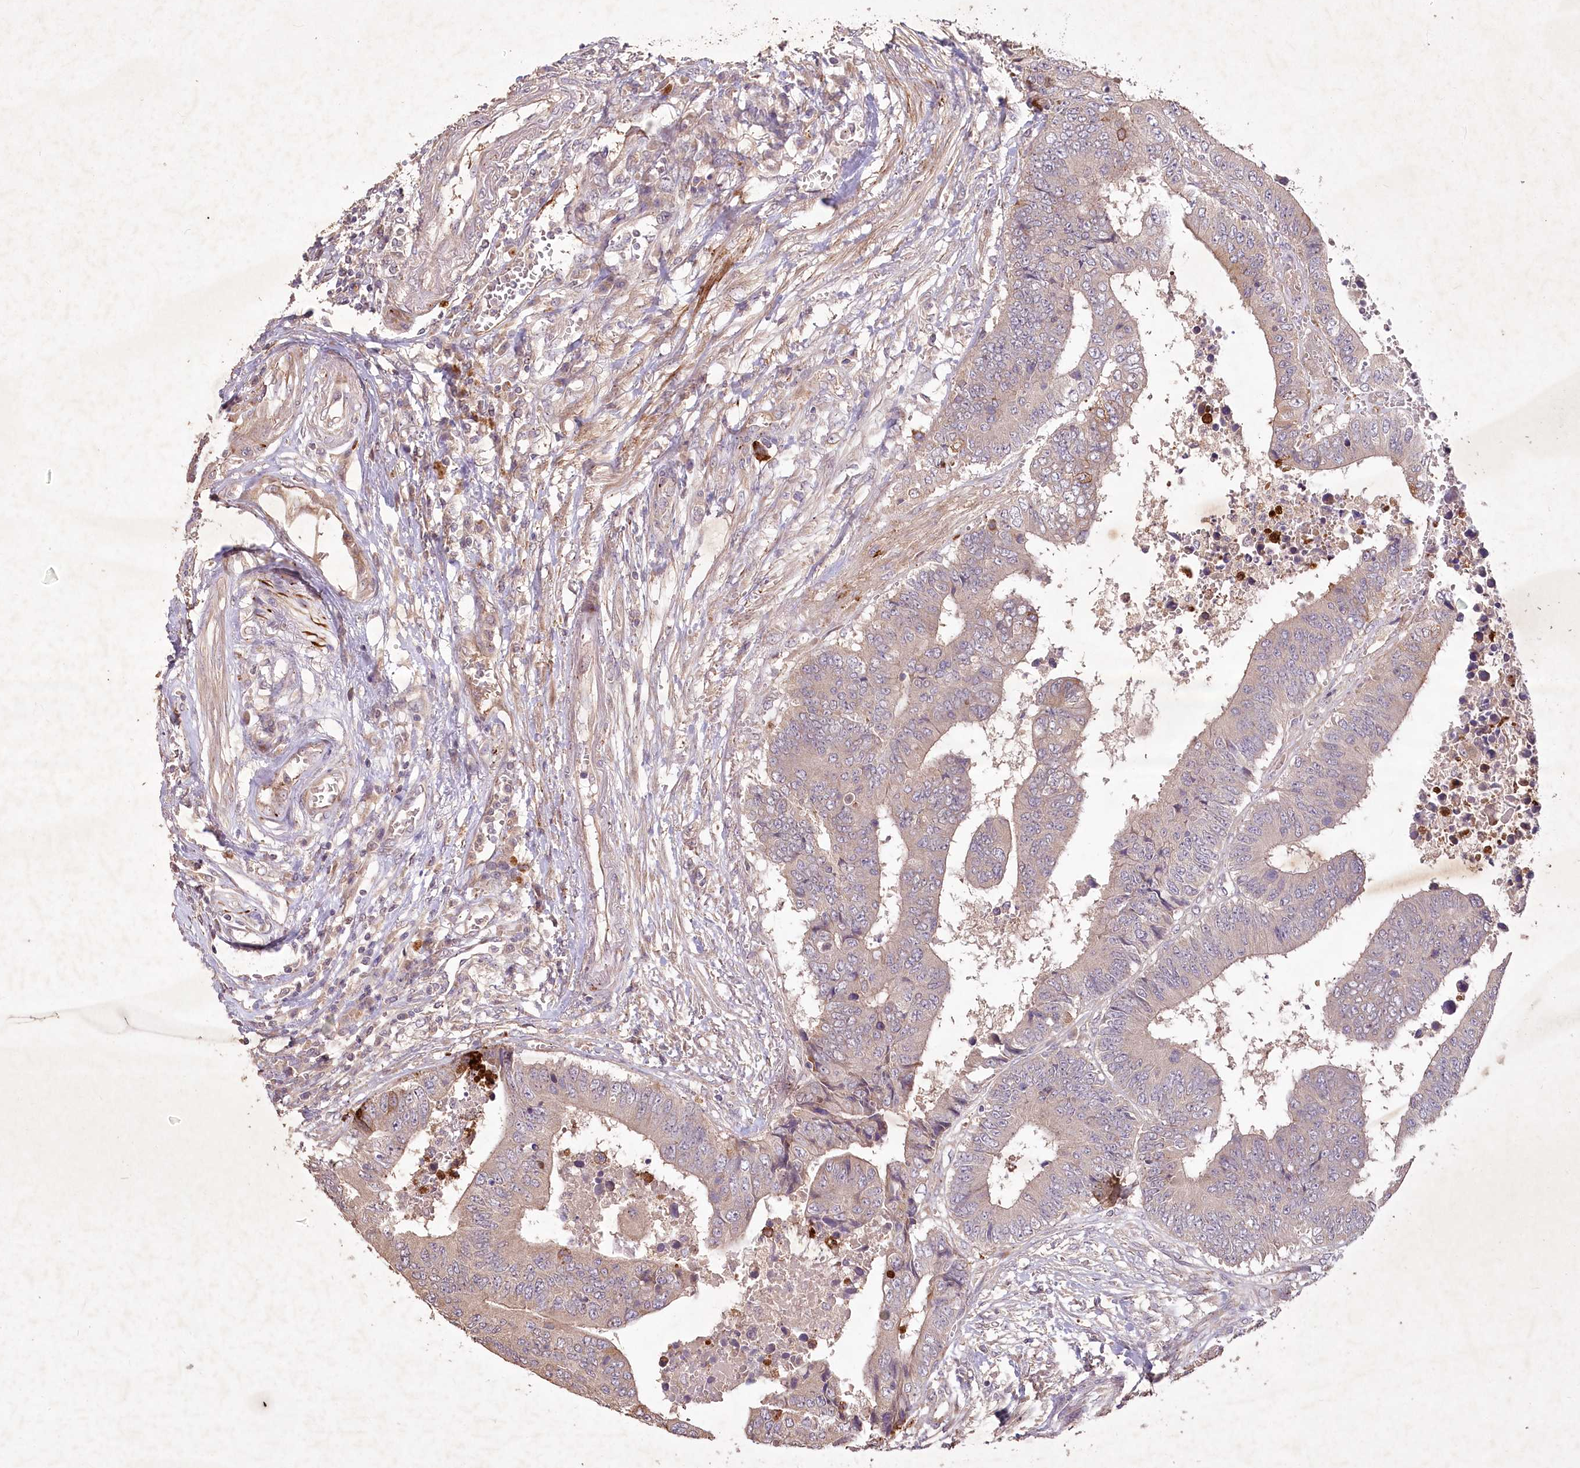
{"staining": {"intensity": "weak", "quantity": "25%-75%", "location": "cytoplasmic/membranous"}, "tissue": "colorectal cancer", "cell_type": "Tumor cells", "image_type": "cancer", "snomed": [{"axis": "morphology", "description": "Adenocarcinoma, NOS"}, {"axis": "topography", "description": "Rectum"}], "caption": "High-power microscopy captured an immunohistochemistry image of colorectal adenocarcinoma, revealing weak cytoplasmic/membranous expression in approximately 25%-75% of tumor cells.", "gene": "IRAK1BP1", "patient": {"sex": "male", "age": 84}}